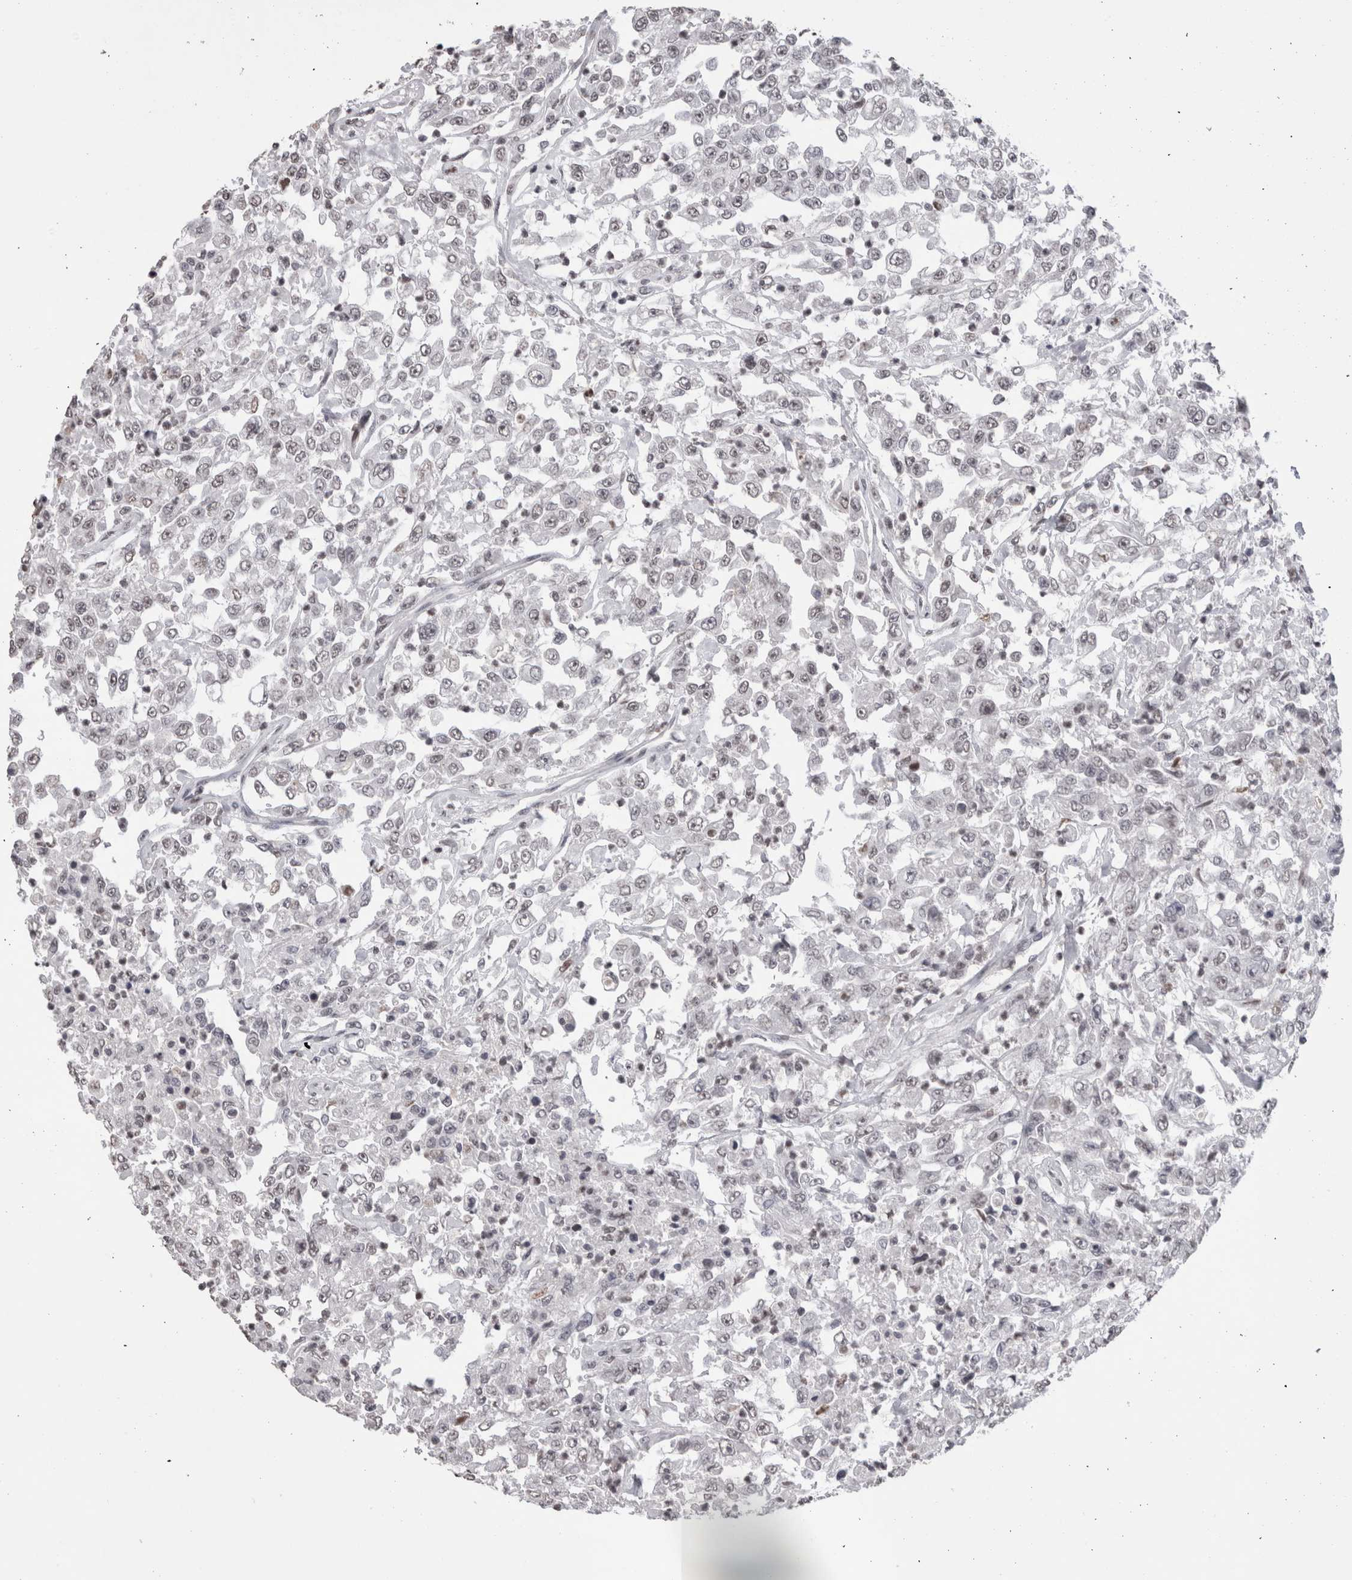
{"staining": {"intensity": "negative", "quantity": "none", "location": "none"}, "tissue": "urothelial cancer", "cell_type": "Tumor cells", "image_type": "cancer", "snomed": [{"axis": "morphology", "description": "Urothelial carcinoma, High grade"}, {"axis": "topography", "description": "Urinary bladder"}], "caption": "An IHC photomicrograph of high-grade urothelial carcinoma is shown. There is no staining in tumor cells of high-grade urothelial carcinoma. (DAB (3,3'-diaminobenzidine) IHC with hematoxylin counter stain).", "gene": "SMC1A", "patient": {"sex": "male", "age": 46}}